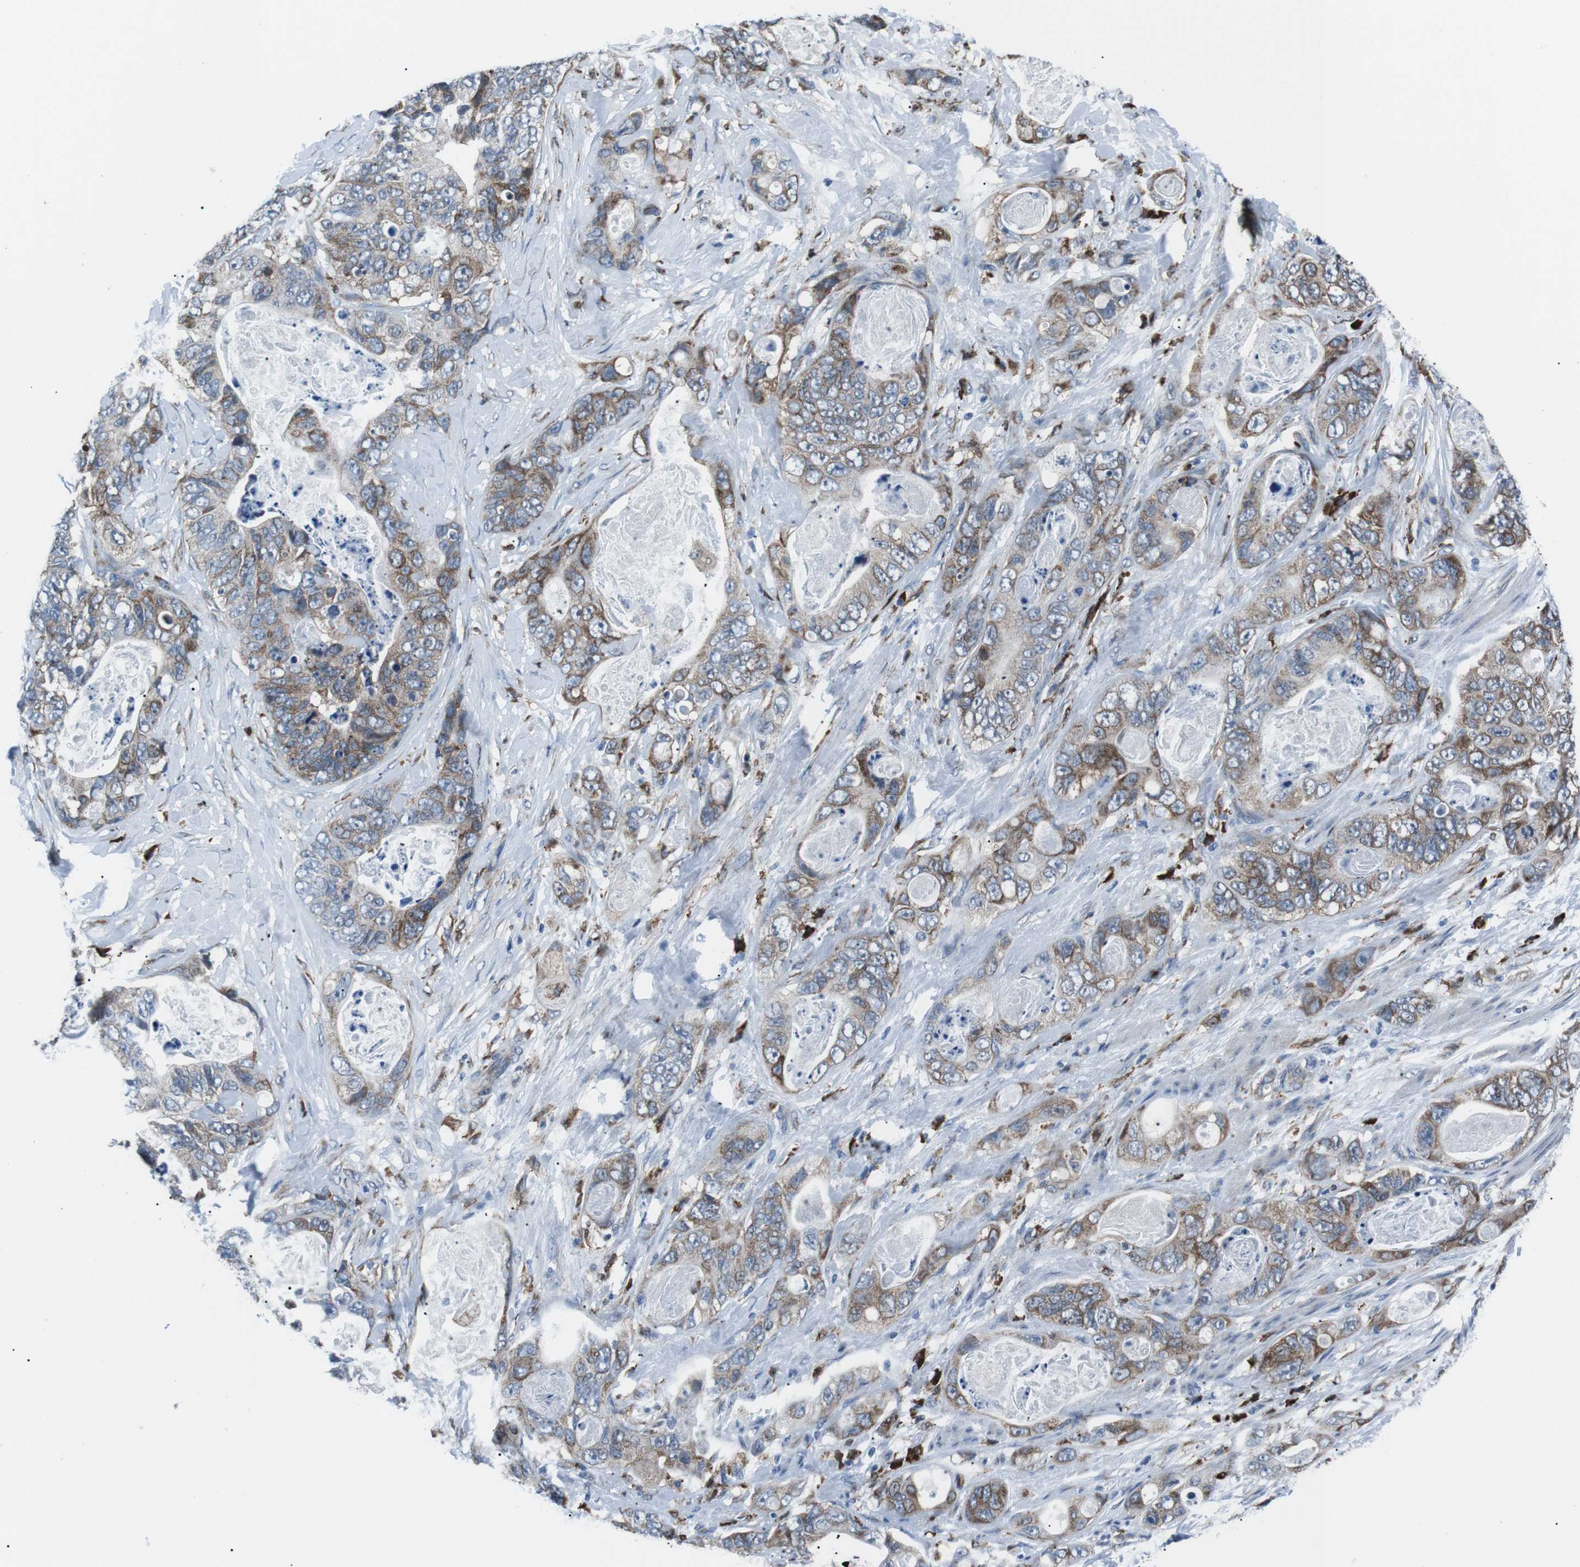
{"staining": {"intensity": "moderate", "quantity": "25%-75%", "location": "cytoplasmic/membranous"}, "tissue": "stomach cancer", "cell_type": "Tumor cells", "image_type": "cancer", "snomed": [{"axis": "morphology", "description": "Adenocarcinoma, NOS"}, {"axis": "topography", "description": "Stomach"}], "caption": "An IHC micrograph of neoplastic tissue is shown. Protein staining in brown labels moderate cytoplasmic/membranous positivity in stomach adenocarcinoma within tumor cells. (Stains: DAB (3,3'-diaminobenzidine) in brown, nuclei in blue, Microscopy: brightfield microscopy at high magnification).", "gene": "BLNK", "patient": {"sex": "female", "age": 89}}